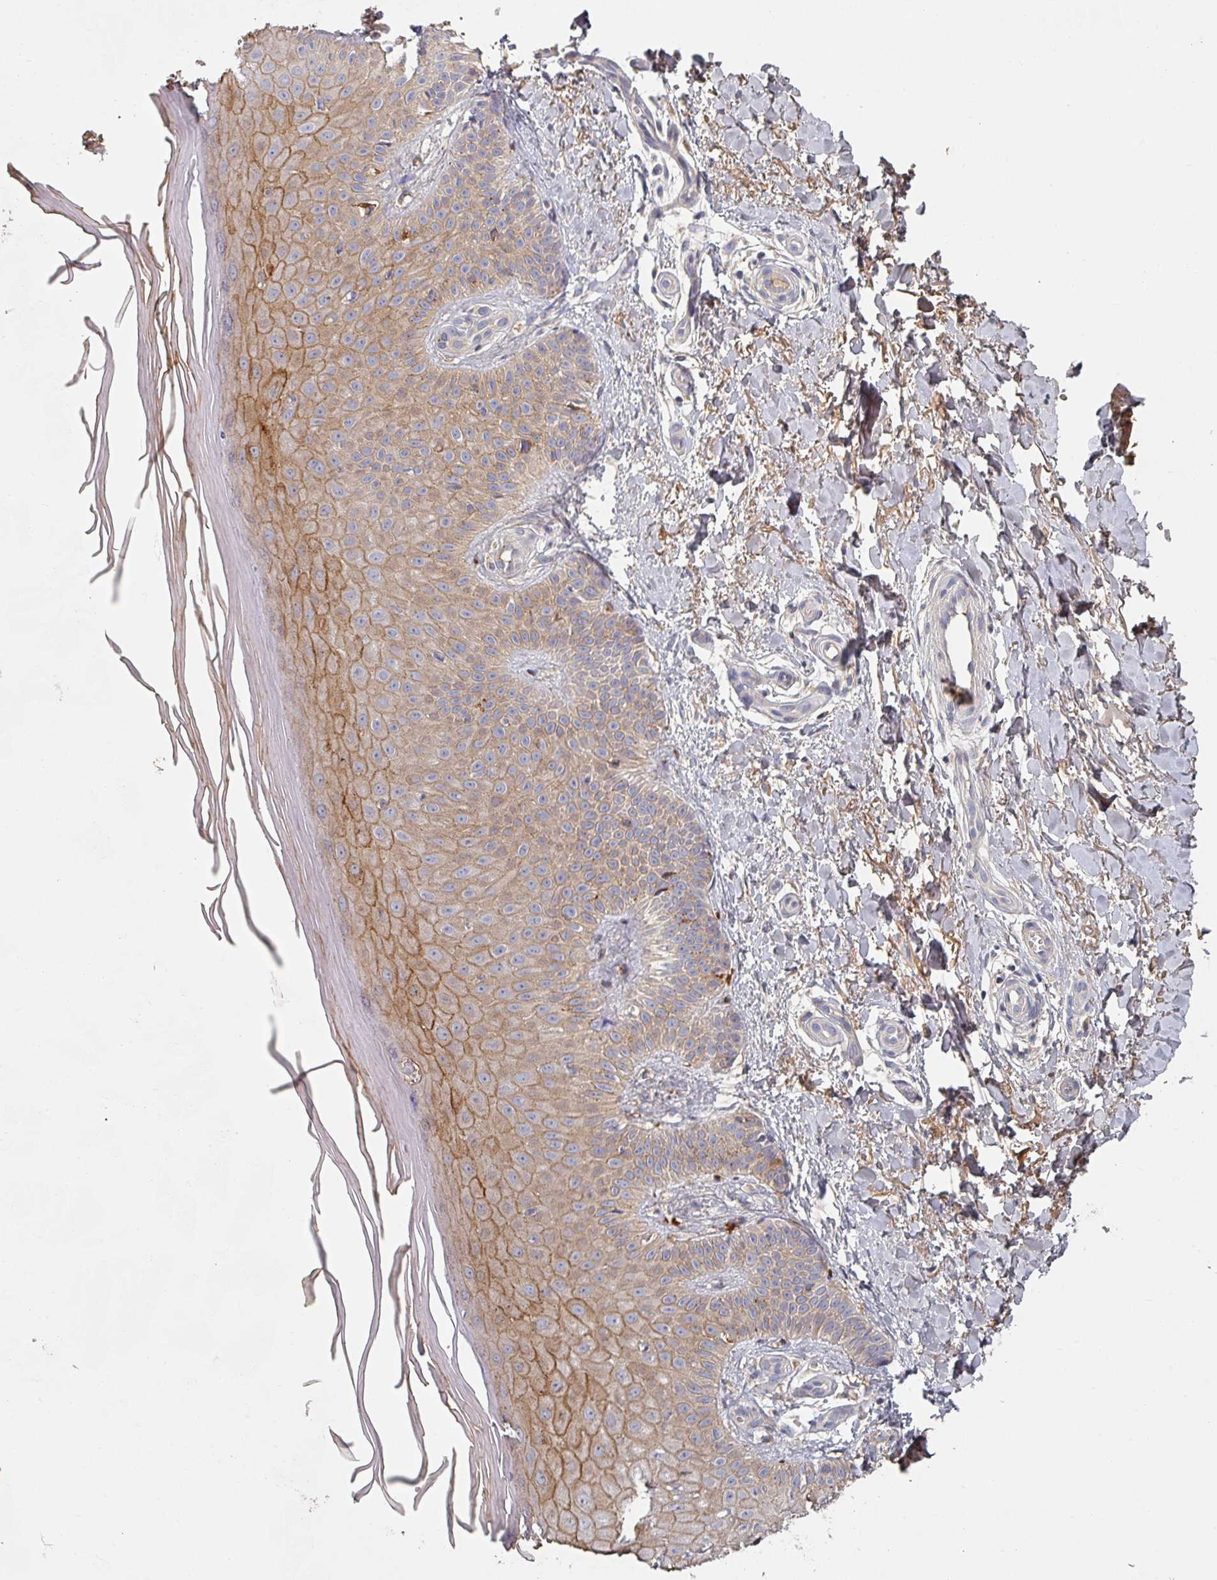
{"staining": {"intensity": "negative", "quantity": "none", "location": "none"}, "tissue": "skin", "cell_type": "Fibroblasts", "image_type": "normal", "snomed": [{"axis": "morphology", "description": "Normal tissue, NOS"}, {"axis": "topography", "description": "Skin"}], "caption": "High power microscopy image of an immunohistochemistry (IHC) micrograph of benign skin, revealing no significant expression in fibroblasts.", "gene": "ENSG00000249773", "patient": {"sex": "male", "age": 81}}